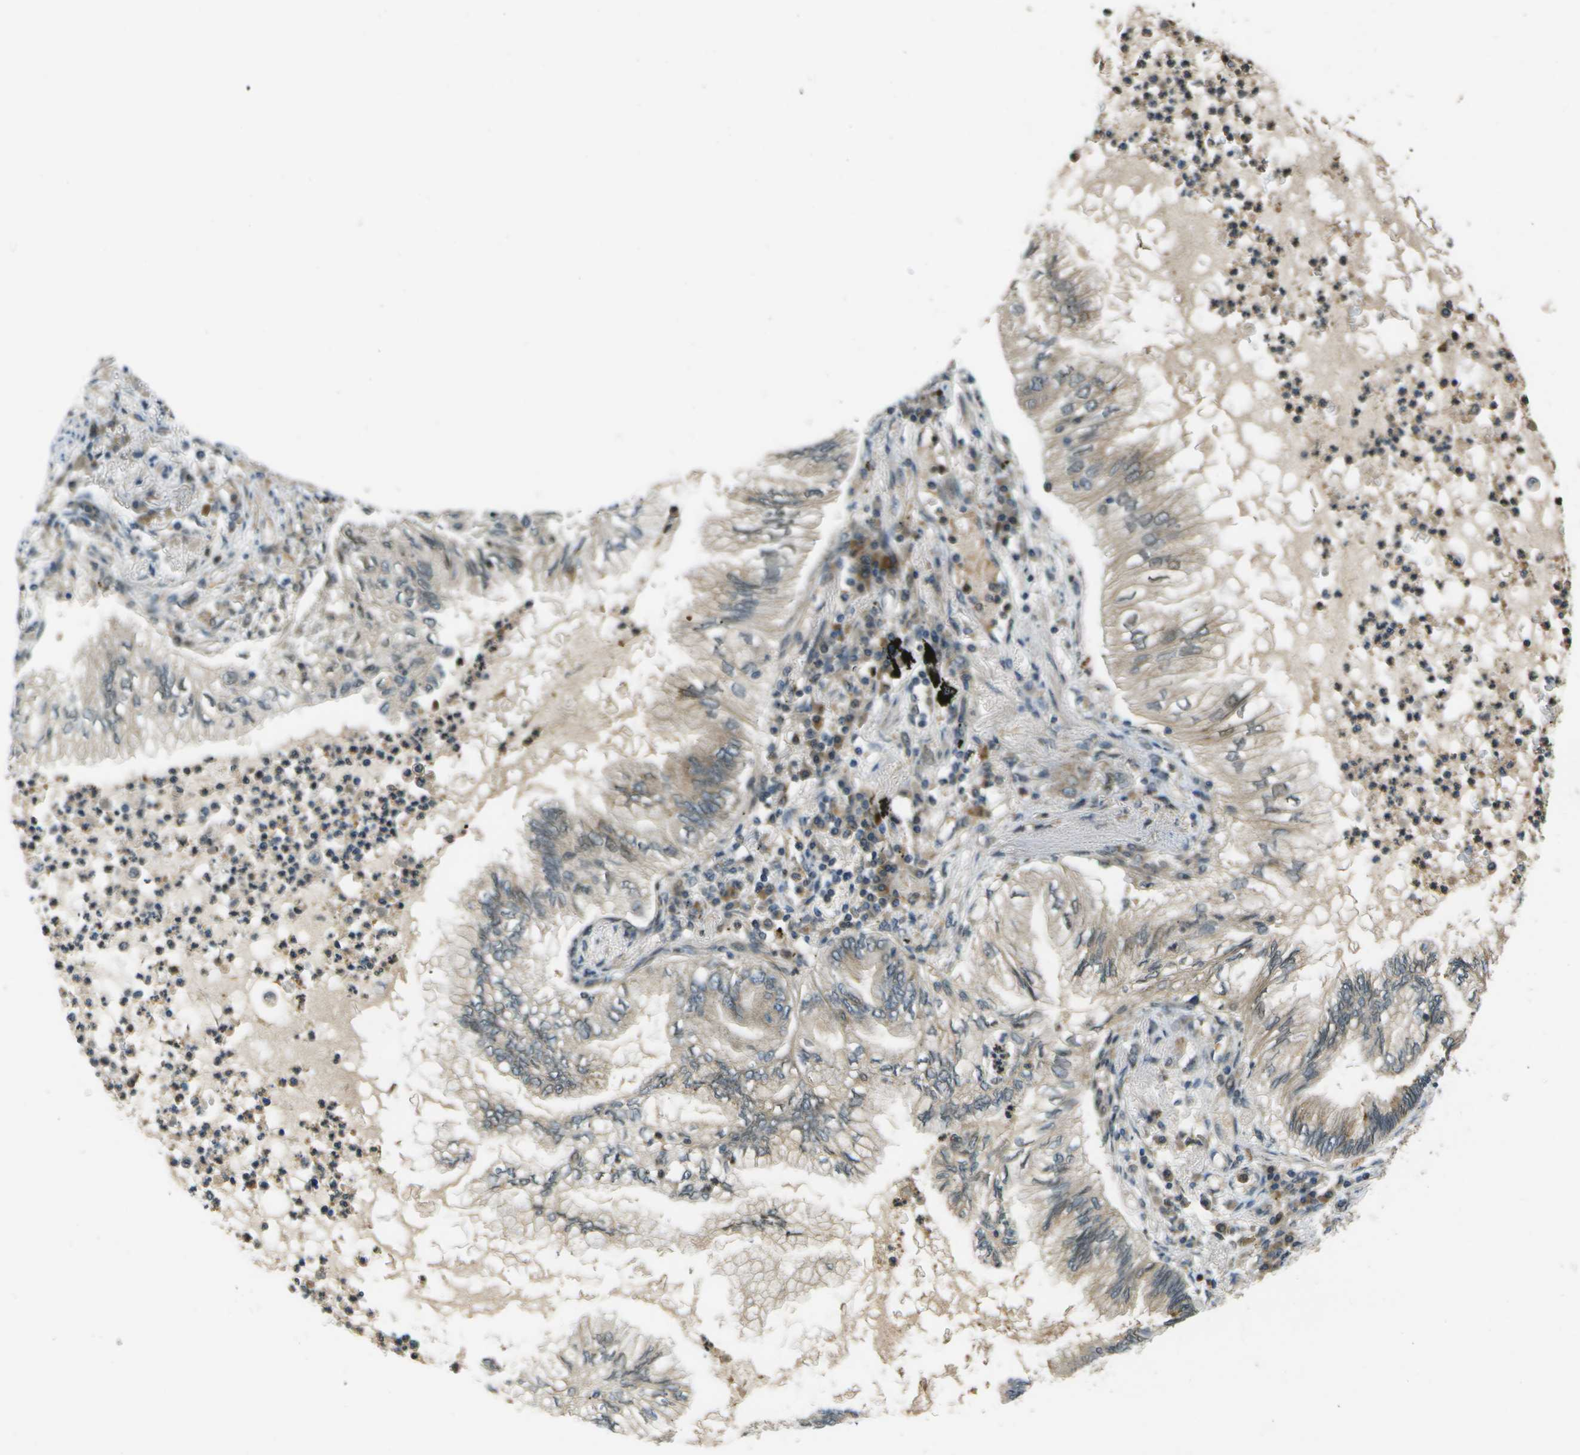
{"staining": {"intensity": "weak", "quantity": "25%-75%", "location": "cytoplasmic/membranous"}, "tissue": "lung cancer", "cell_type": "Tumor cells", "image_type": "cancer", "snomed": [{"axis": "morphology", "description": "Normal tissue, NOS"}, {"axis": "morphology", "description": "Adenocarcinoma, NOS"}, {"axis": "topography", "description": "Bronchus"}, {"axis": "topography", "description": "Lung"}], "caption": "Brown immunohistochemical staining in human lung adenocarcinoma reveals weak cytoplasmic/membranous expression in approximately 25%-75% of tumor cells. The protein is stained brown, and the nuclei are stained in blue (DAB IHC with brightfield microscopy, high magnification).", "gene": "GANC", "patient": {"sex": "female", "age": 70}}